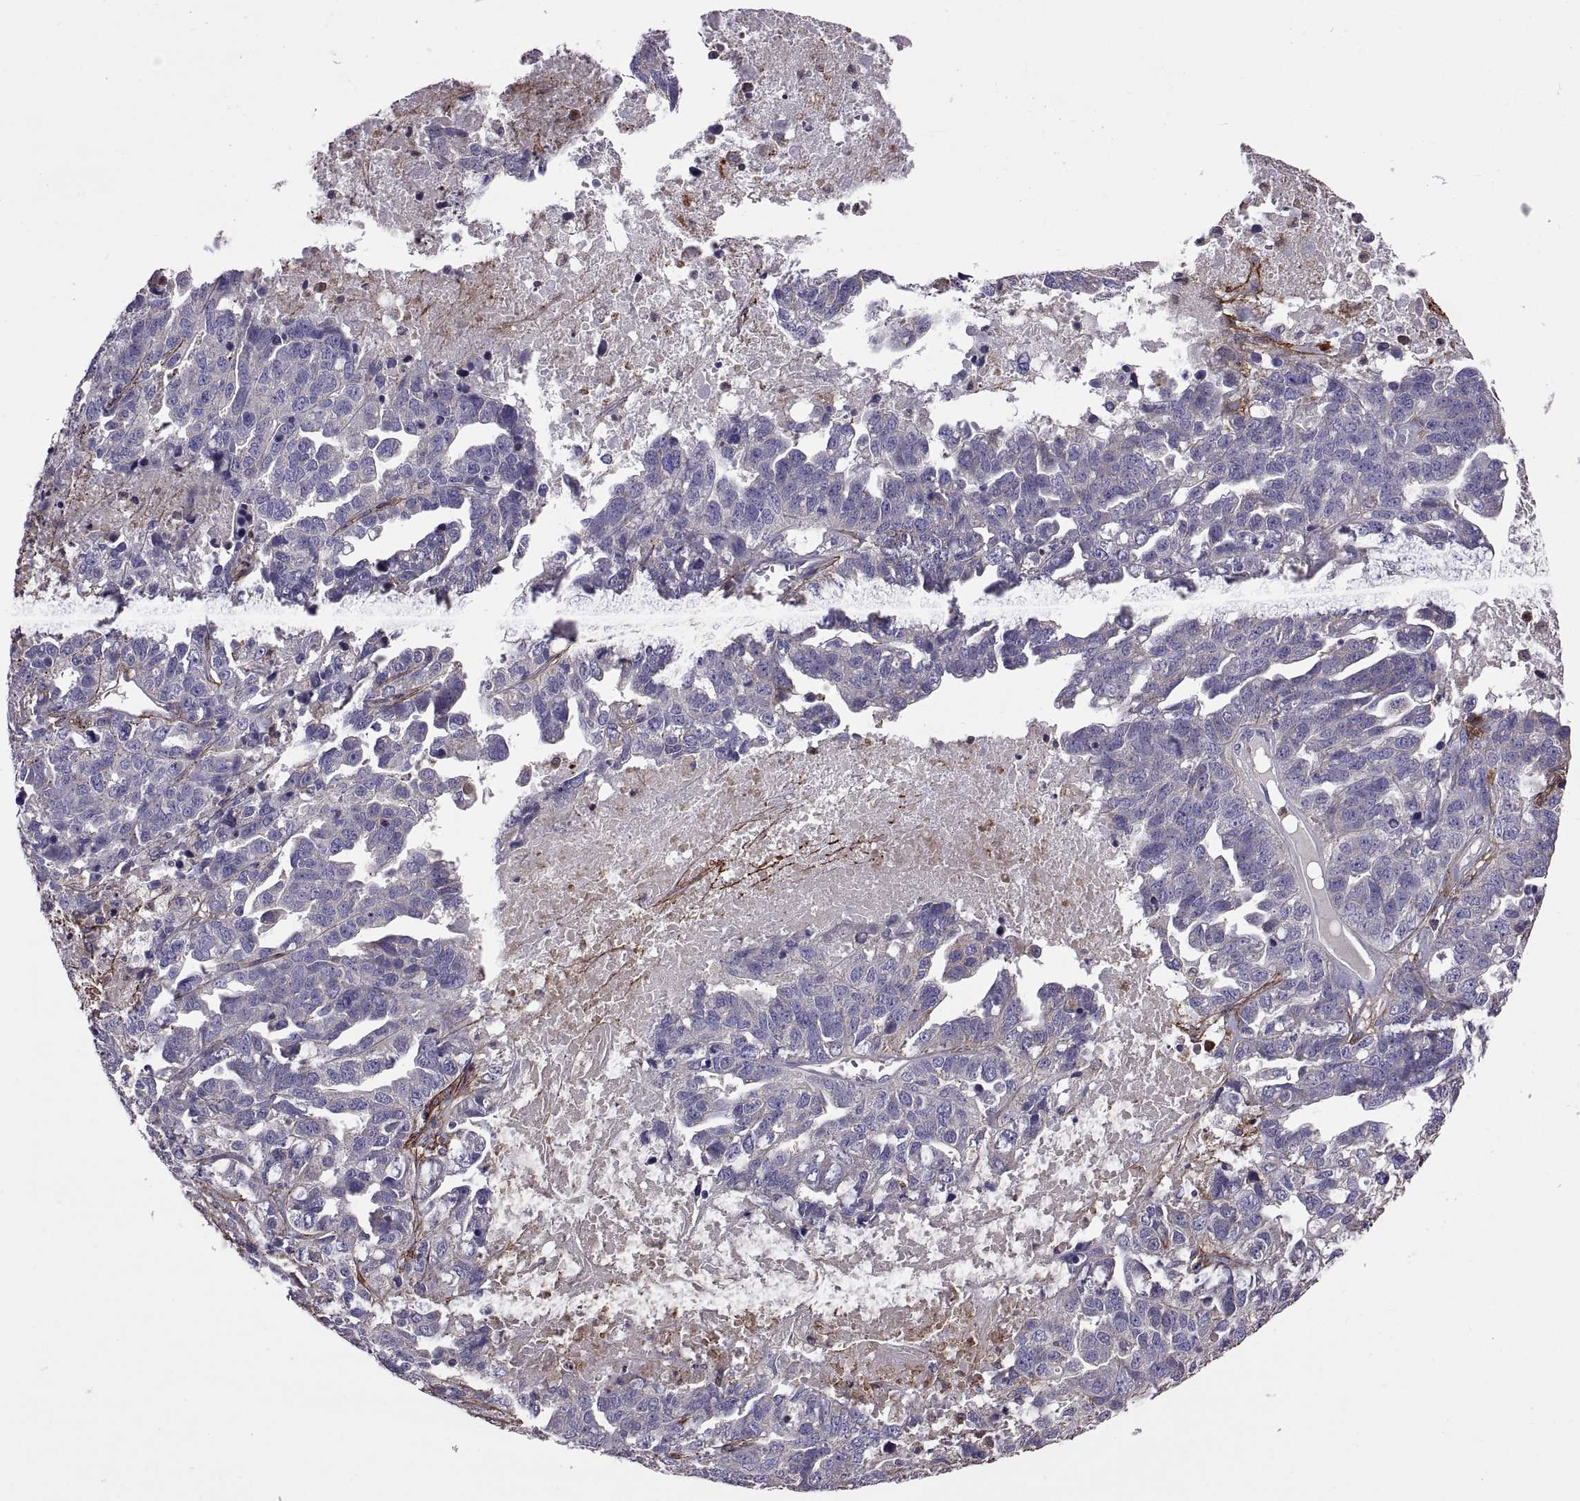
{"staining": {"intensity": "negative", "quantity": "none", "location": "none"}, "tissue": "ovarian cancer", "cell_type": "Tumor cells", "image_type": "cancer", "snomed": [{"axis": "morphology", "description": "Cystadenocarcinoma, serous, NOS"}, {"axis": "topography", "description": "Ovary"}], "caption": "This is an immunohistochemistry (IHC) photomicrograph of human ovarian cancer (serous cystadenocarcinoma). There is no positivity in tumor cells.", "gene": "EMILIN2", "patient": {"sex": "female", "age": 71}}